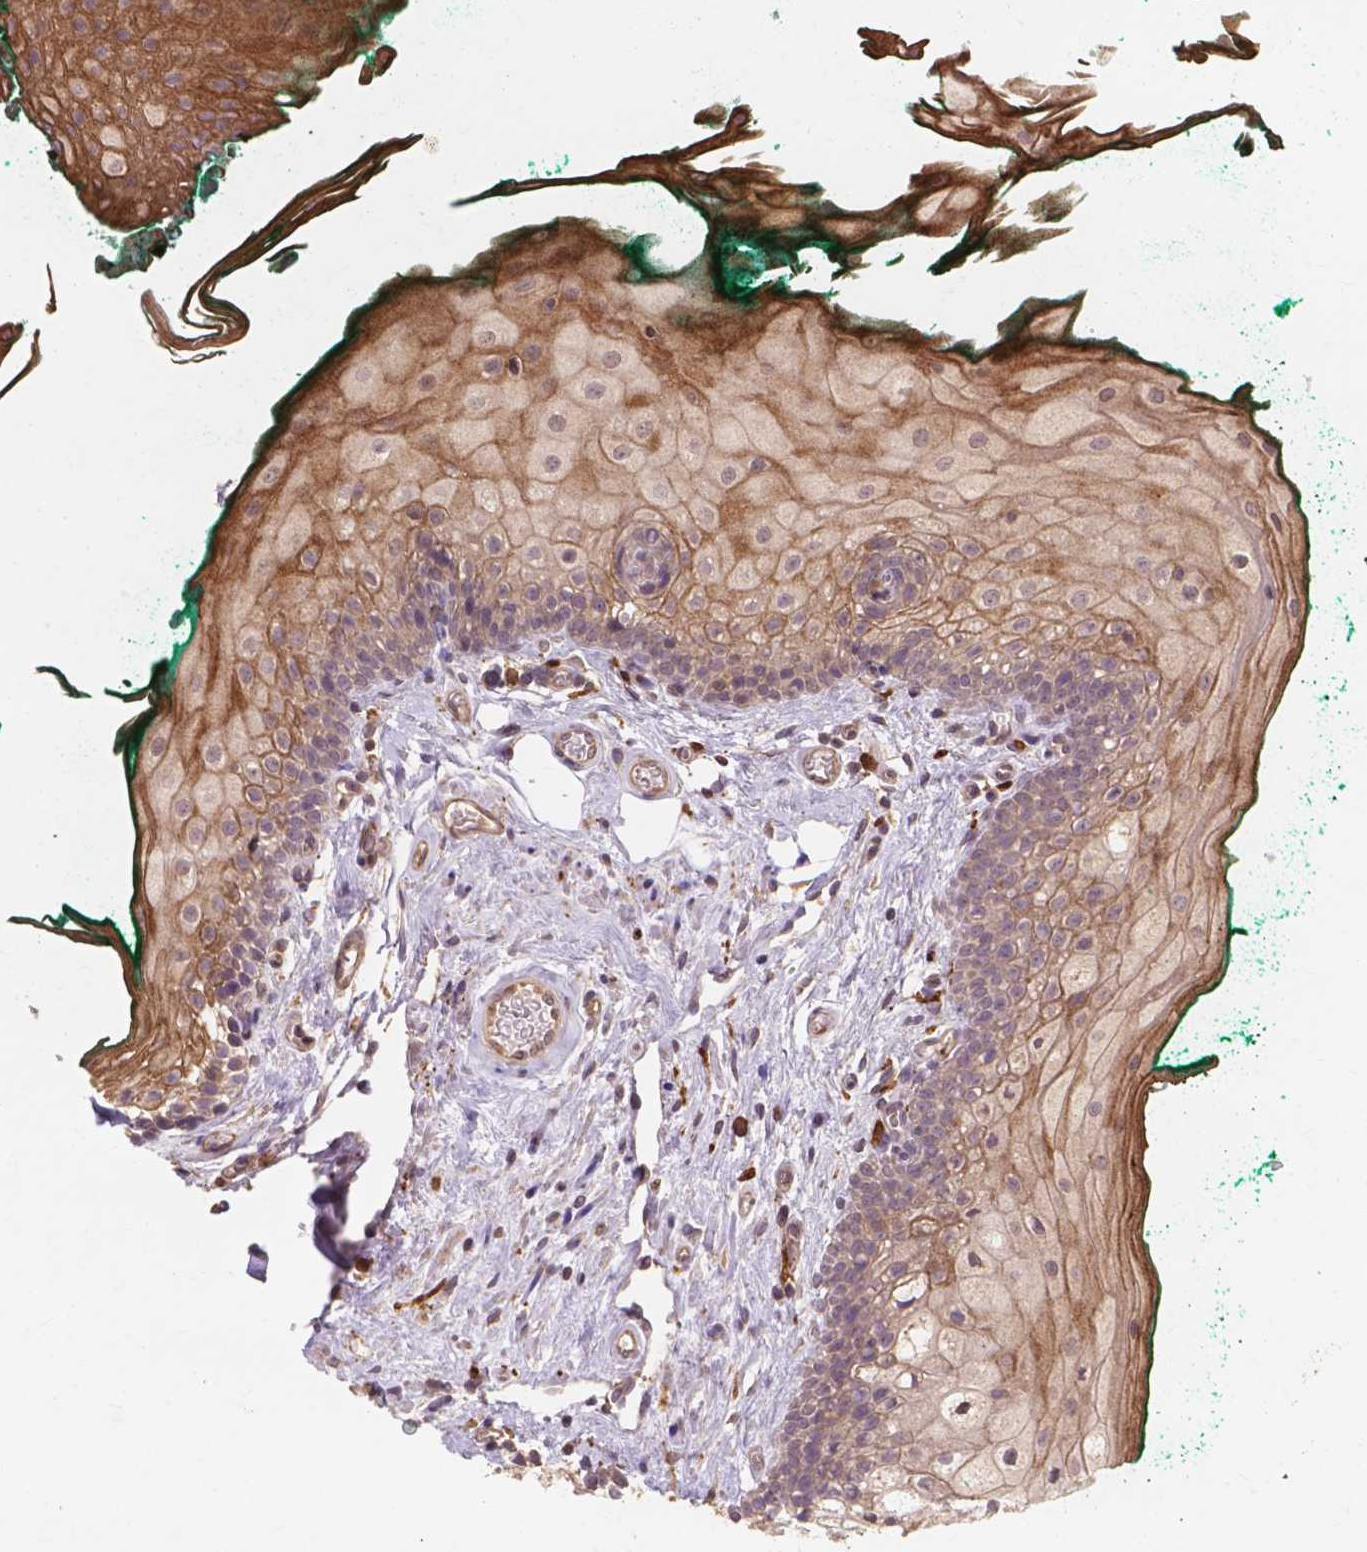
{"staining": {"intensity": "moderate", "quantity": ">75%", "location": "cytoplasmic/membranous"}, "tissue": "oral mucosa", "cell_type": "Squamous epithelial cells", "image_type": "normal", "snomed": [{"axis": "morphology", "description": "Normal tissue, NOS"}, {"axis": "topography", "description": "Oral tissue"}], "caption": "The histopathology image demonstrates staining of normal oral mucosa, revealing moderate cytoplasmic/membranous protein positivity (brown color) within squamous epithelial cells.", "gene": "TAB2", "patient": {"sex": "female", "age": 68}}